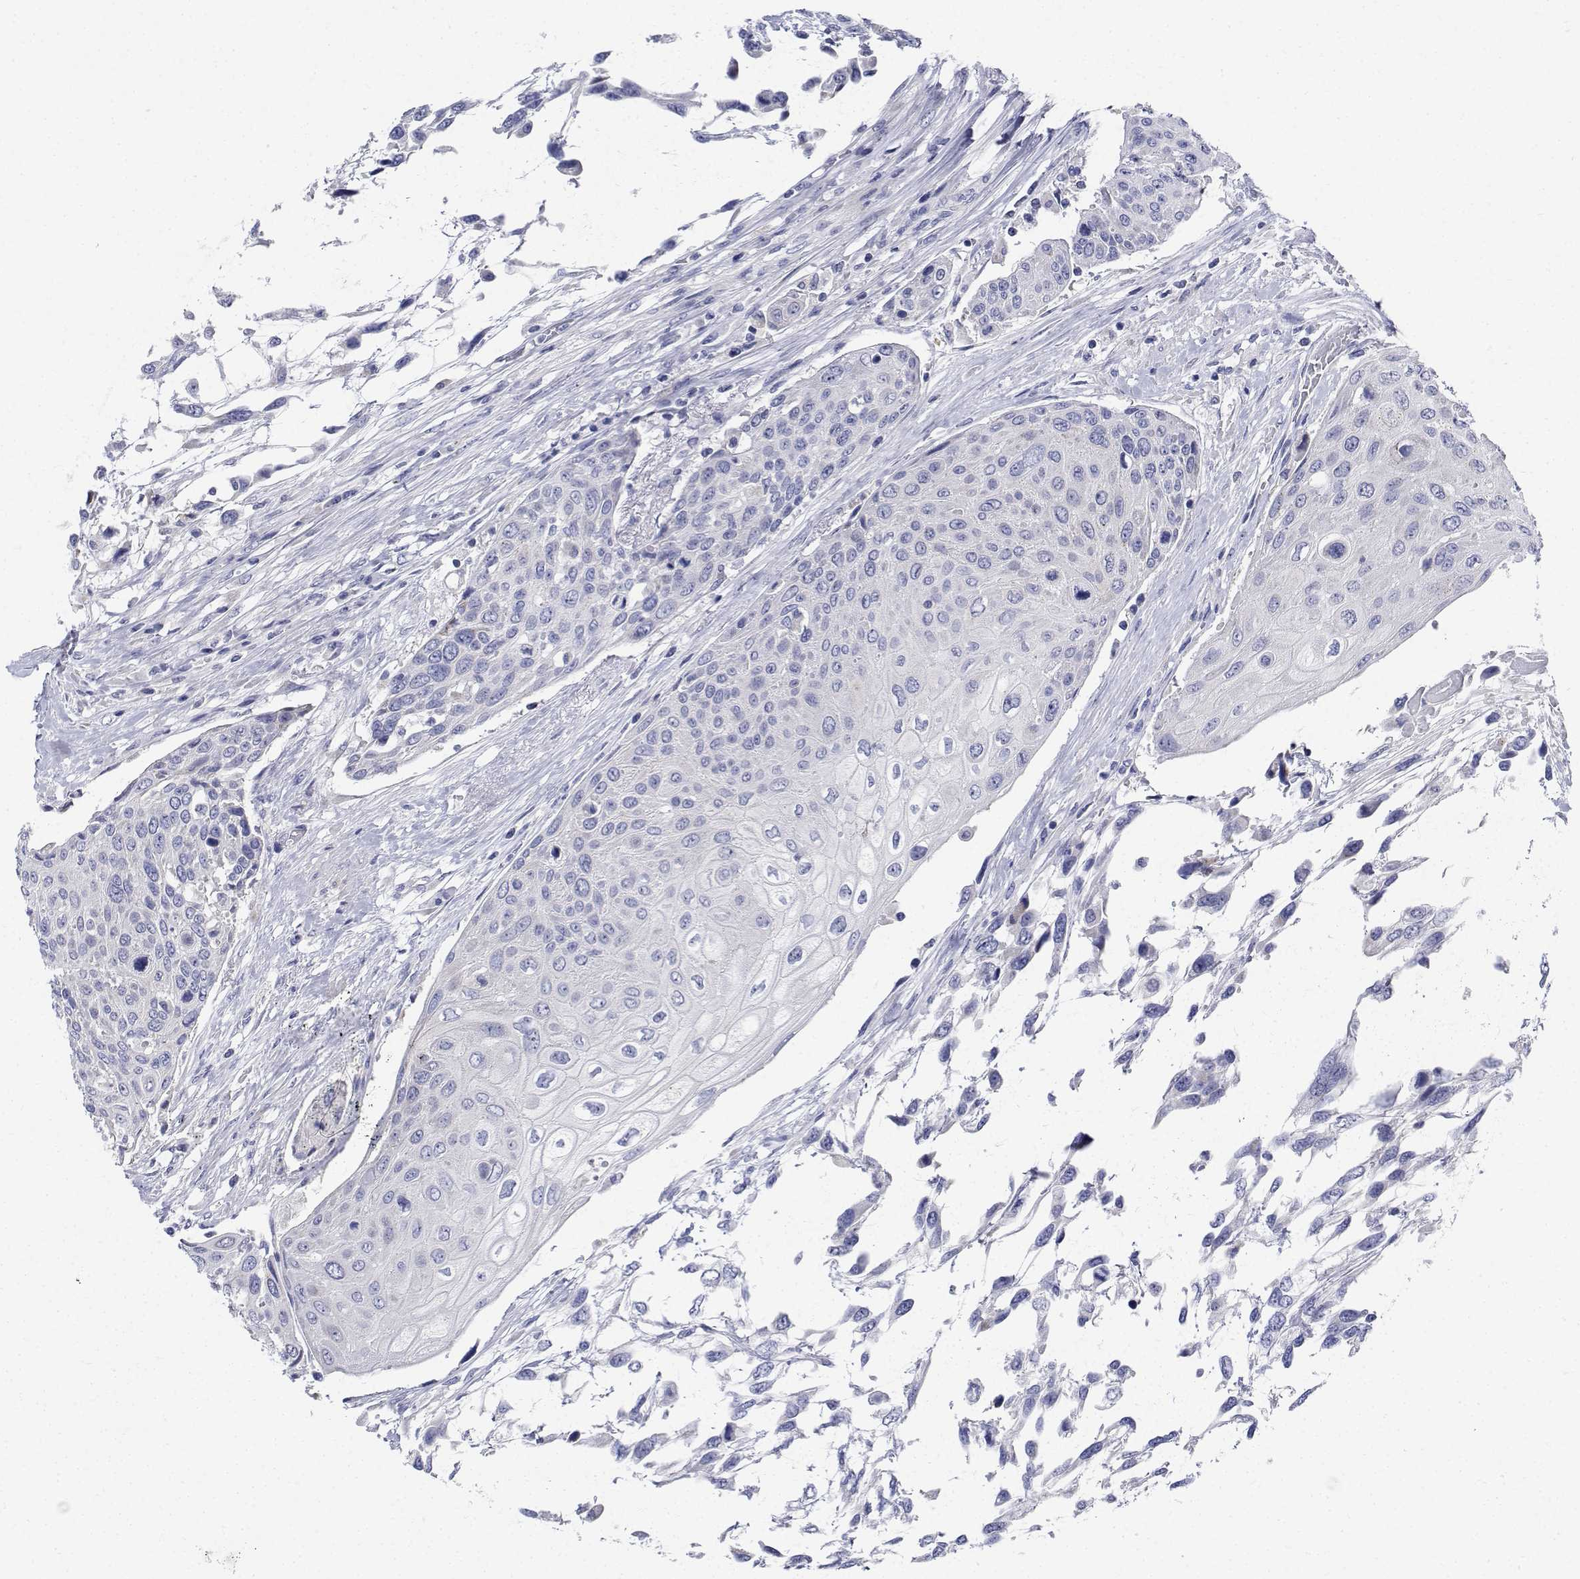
{"staining": {"intensity": "negative", "quantity": "none", "location": "none"}, "tissue": "urothelial cancer", "cell_type": "Tumor cells", "image_type": "cancer", "snomed": [{"axis": "morphology", "description": "Urothelial carcinoma, High grade"}, {"axis": "topography", "description": "Urinary bladder"}], "caption": "Tumor cells show no significant positivity in urothelial cancer.", "gene": "CDHR3", "patient": {"sex": "female", "age": 70}}